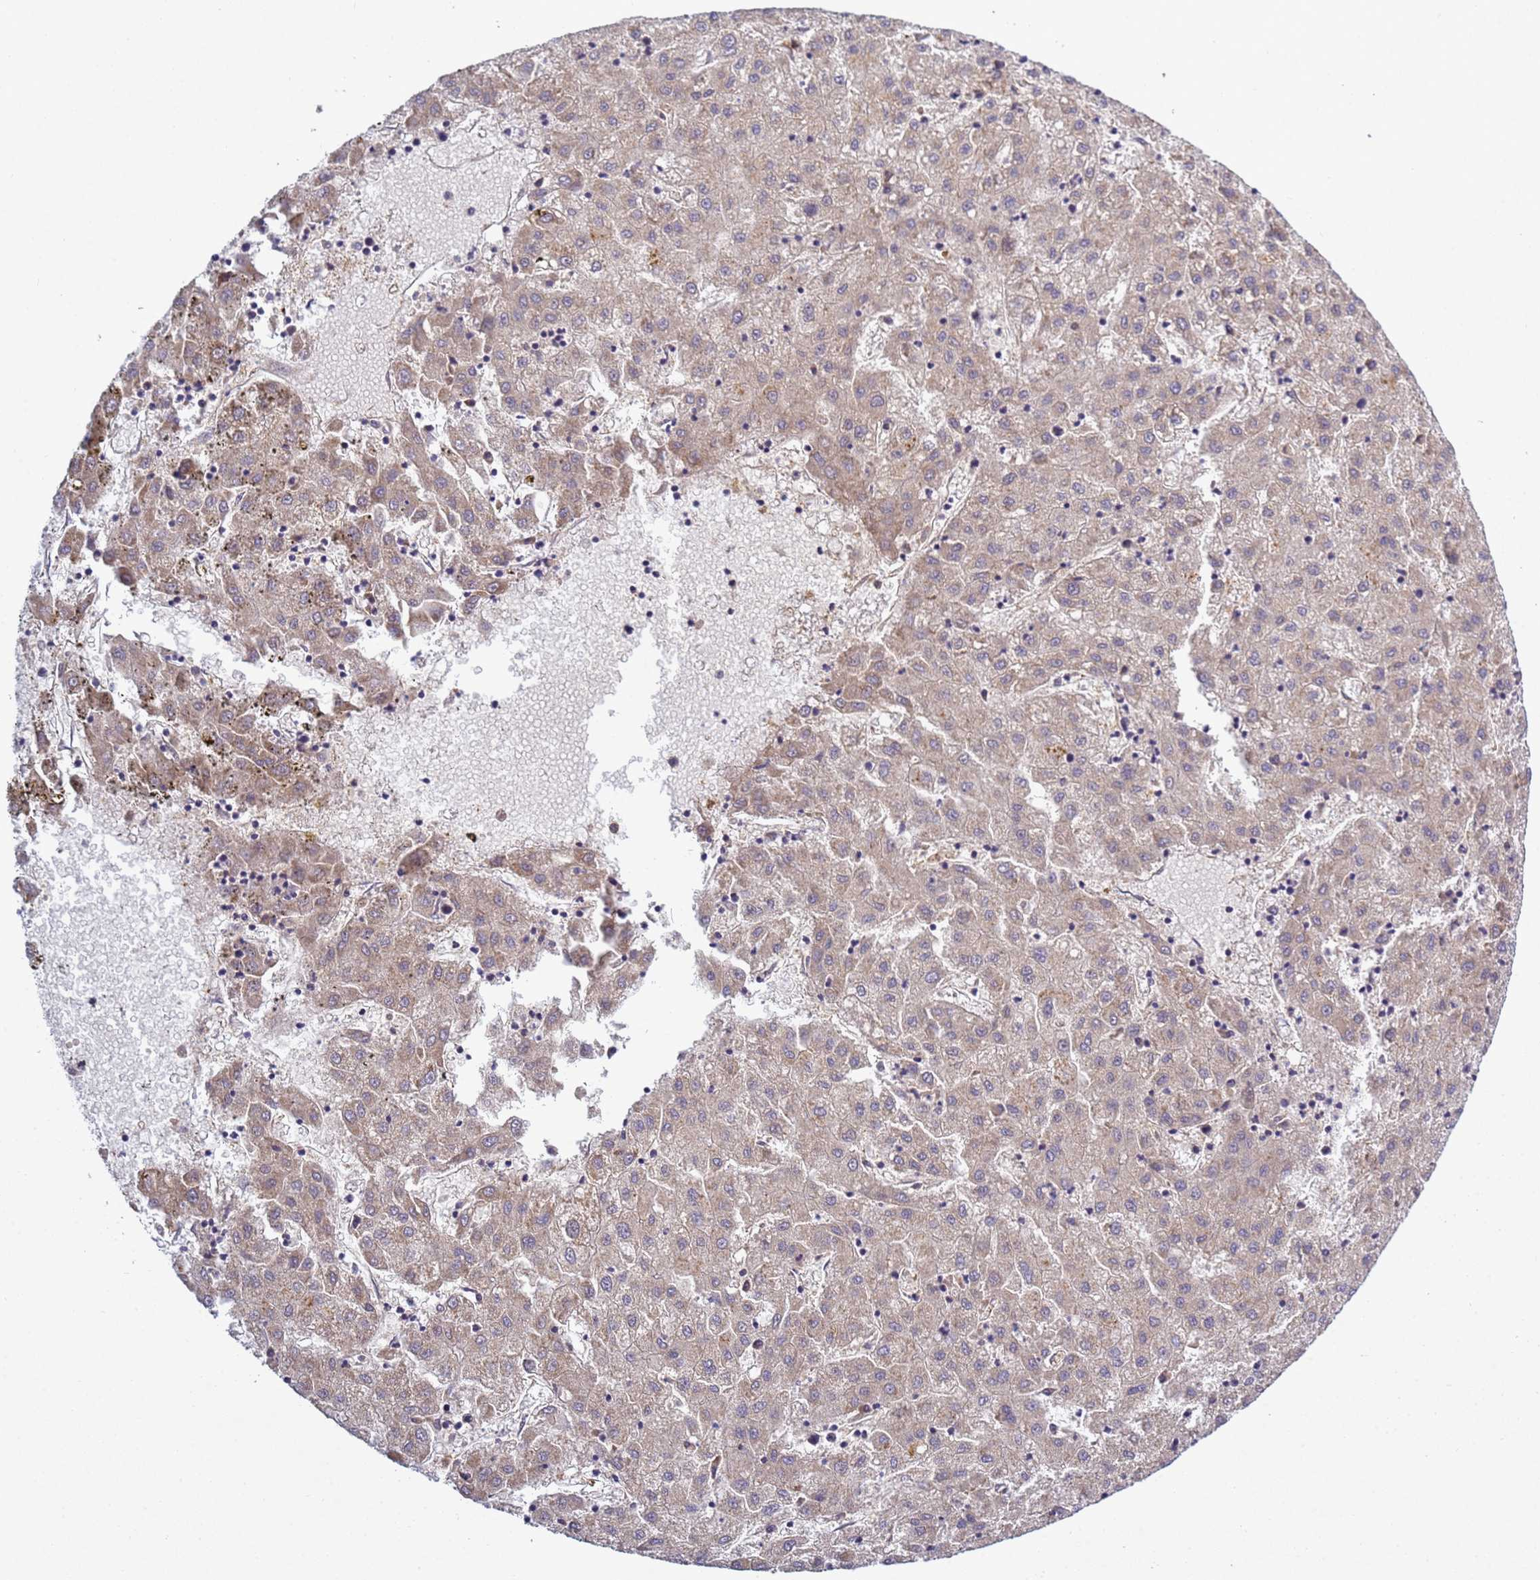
{"staining": {"intensity": "weak", "quantity": ">75%", "location": "cytoplasmic/membranous"}, "tissue": "liver cancer", "cell_type": "Tumor cells", "image_type": "cancer", "snomed": [{"axis": "morphology", "description": "Carcinoma, Hepatocellular, NOS"}, {"axis": "topography", "description": "Liver"}], "caption": "Weak cytoplasmic/membranous staining is appreciated in about >75% of tumor cells in hepatocellular carcinoma (liver). The protein is shown in brown color, while the nuclei are stained blue.", "gene": "C8orf34", "patient": {"sex": "male", "age": 72}}